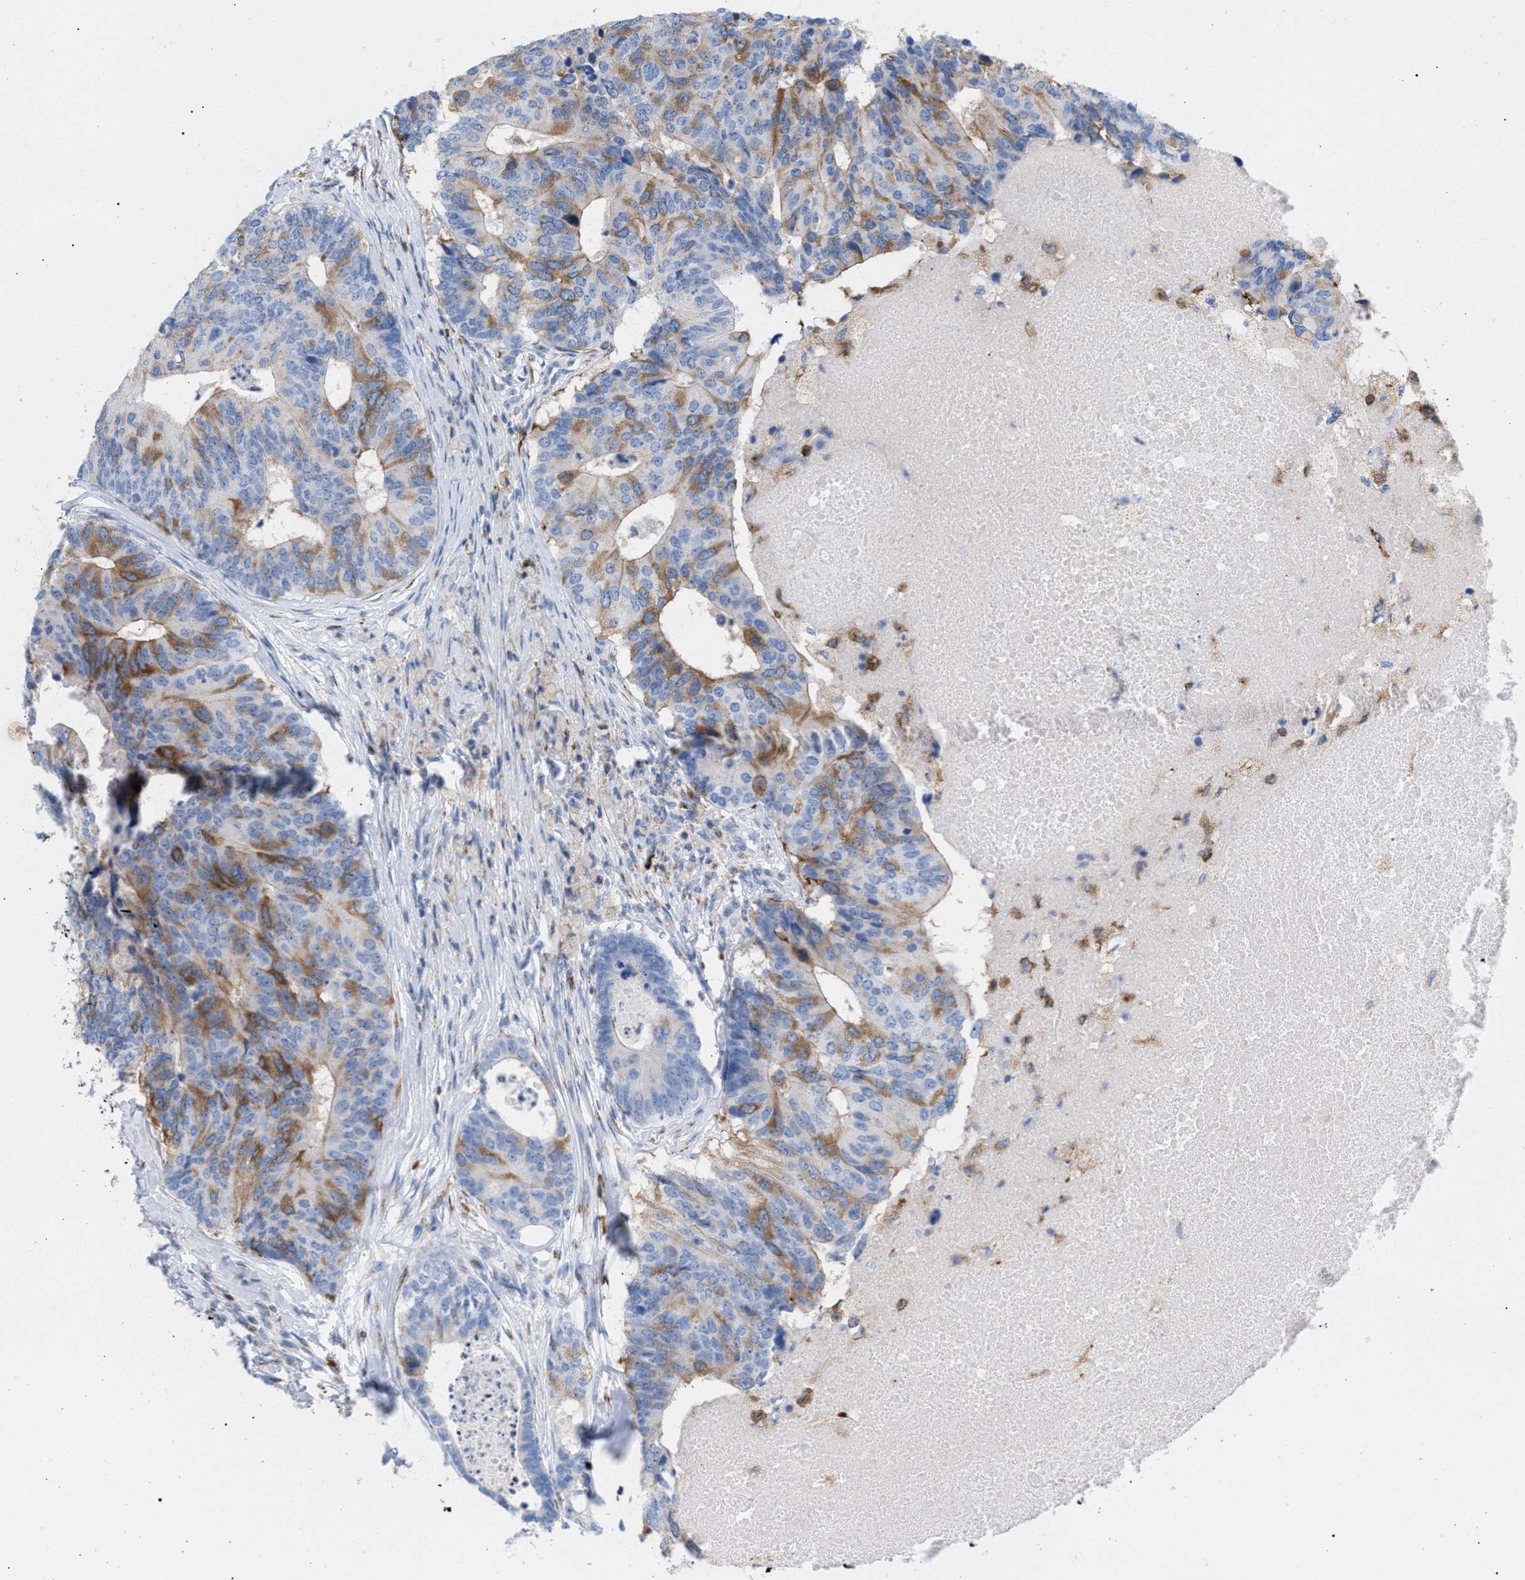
{"staining": {"intensity": "moderate", "quantity": "25%-75%", "location": "cytoplasmic/membranous"}, "tissue": "colorectal cancer", "cell_type": "Tumor cells", "image_type": "cancer", "snomed": [{"axis": "morphology", "description": "Adenocarcinoma, NOS"}, {"axis": "topography", "description": "Colon"}], "caption": "IHC (DAB) staining of adenocarcinoma (colorectal) displays moderate cytoplasmic/membranous protein staining in about 25%-75% of tumor cells.", "gene": "TACC3", "patient": {"sex": "female", "age": 67}}